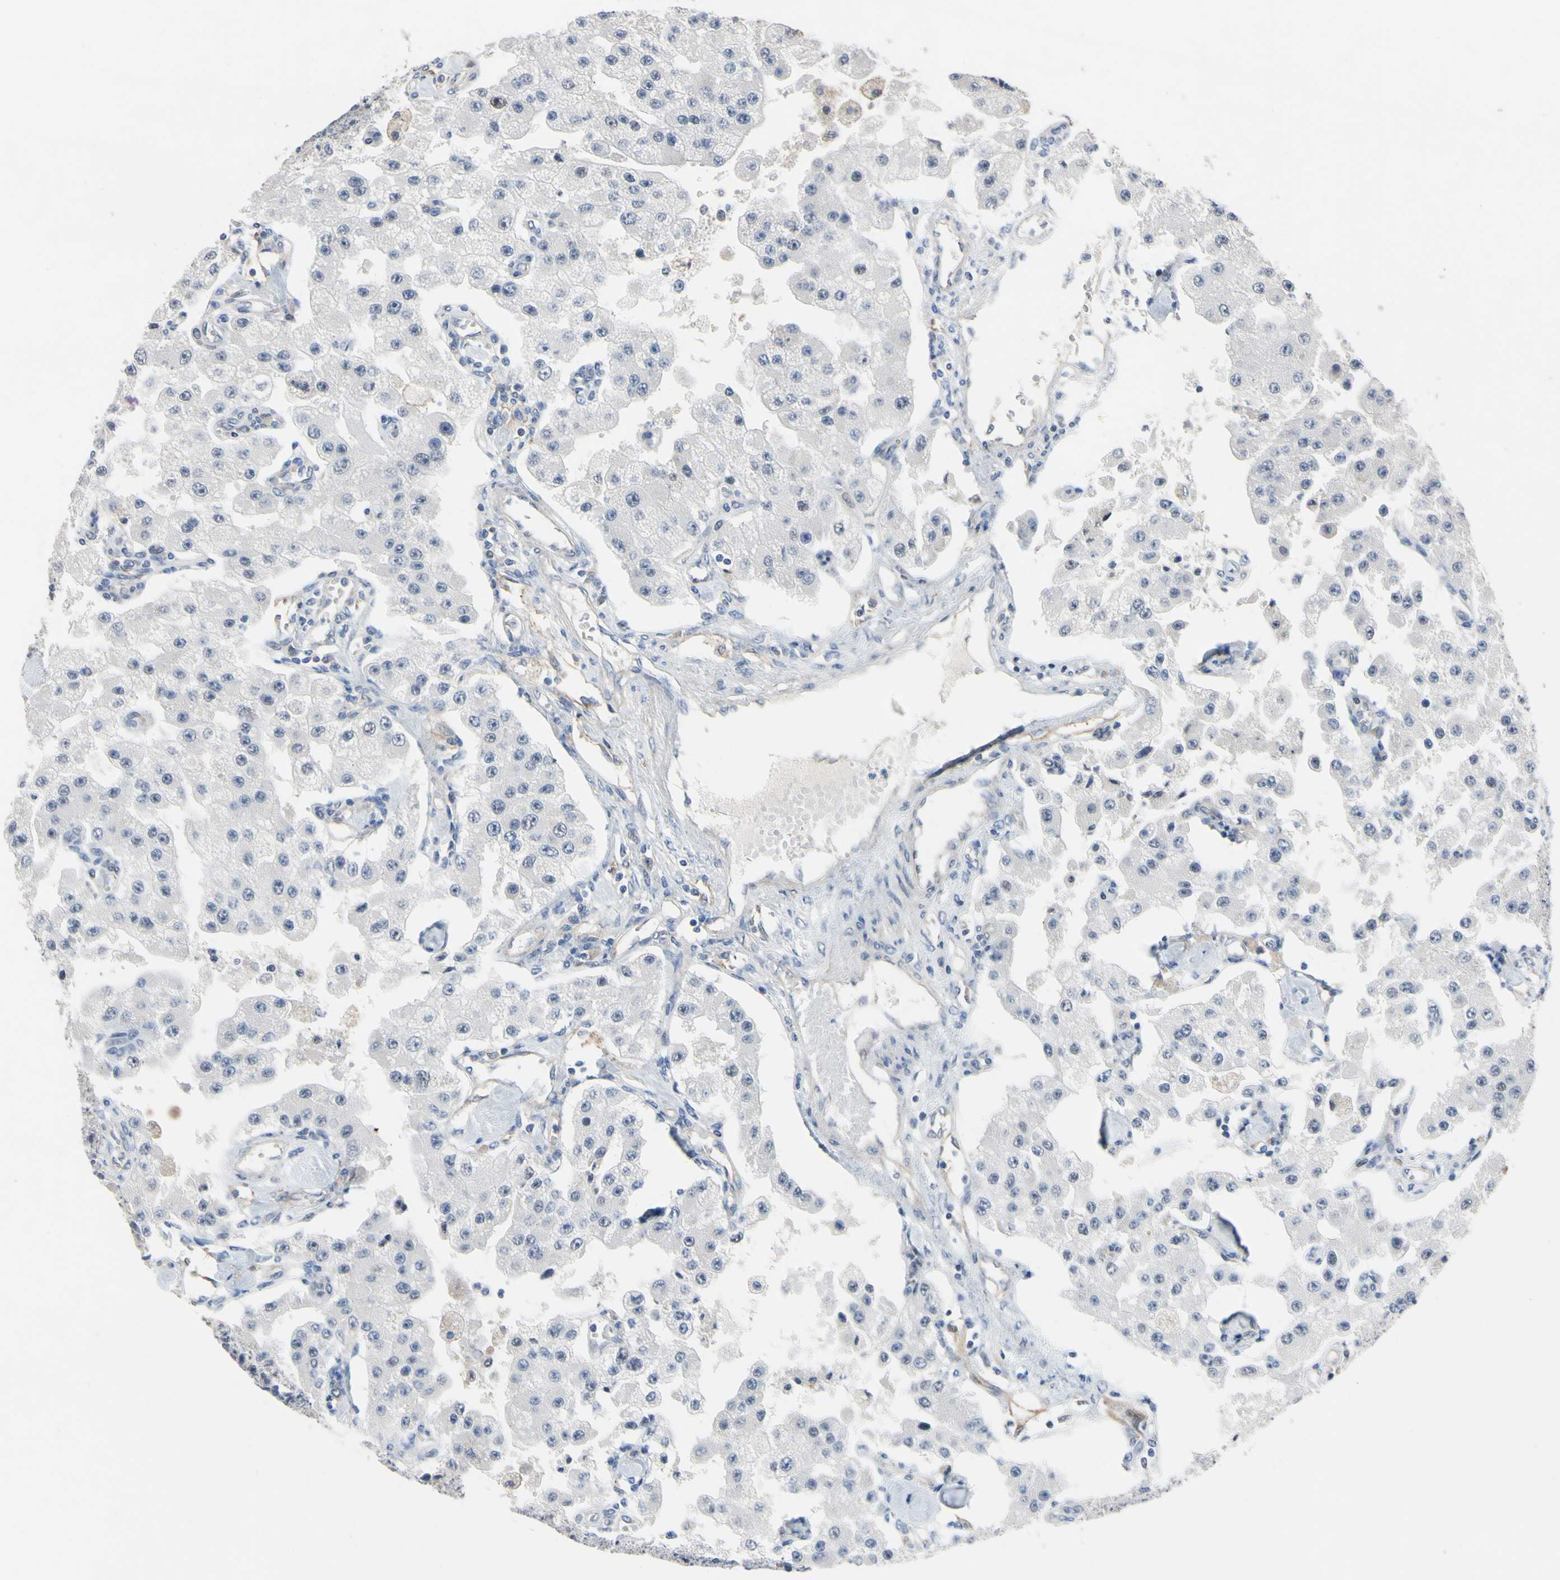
{"staining": {"intensity": "negative", "quantity": "none", "location": "none"}, "tissue": "carcinoid", "cell_type": "Tumor cells", "image_type": "cancer", "snomed": [{"axis": "morphology", "description": "Carcinoid, malignant, NOS"}, {"axis": "topography", "description": "Pancreas"}], "caption": "Immunohistochemistry photomicrograph of neoplastic tissue: malignant carcinoid stained with DAB displays no significant protein positivity in tumor cells. (Immunohistochemistry, brightfield microscopy, high magnification).", "gene": "LHX9", "patient": {"sex": "male", "age": 41}}